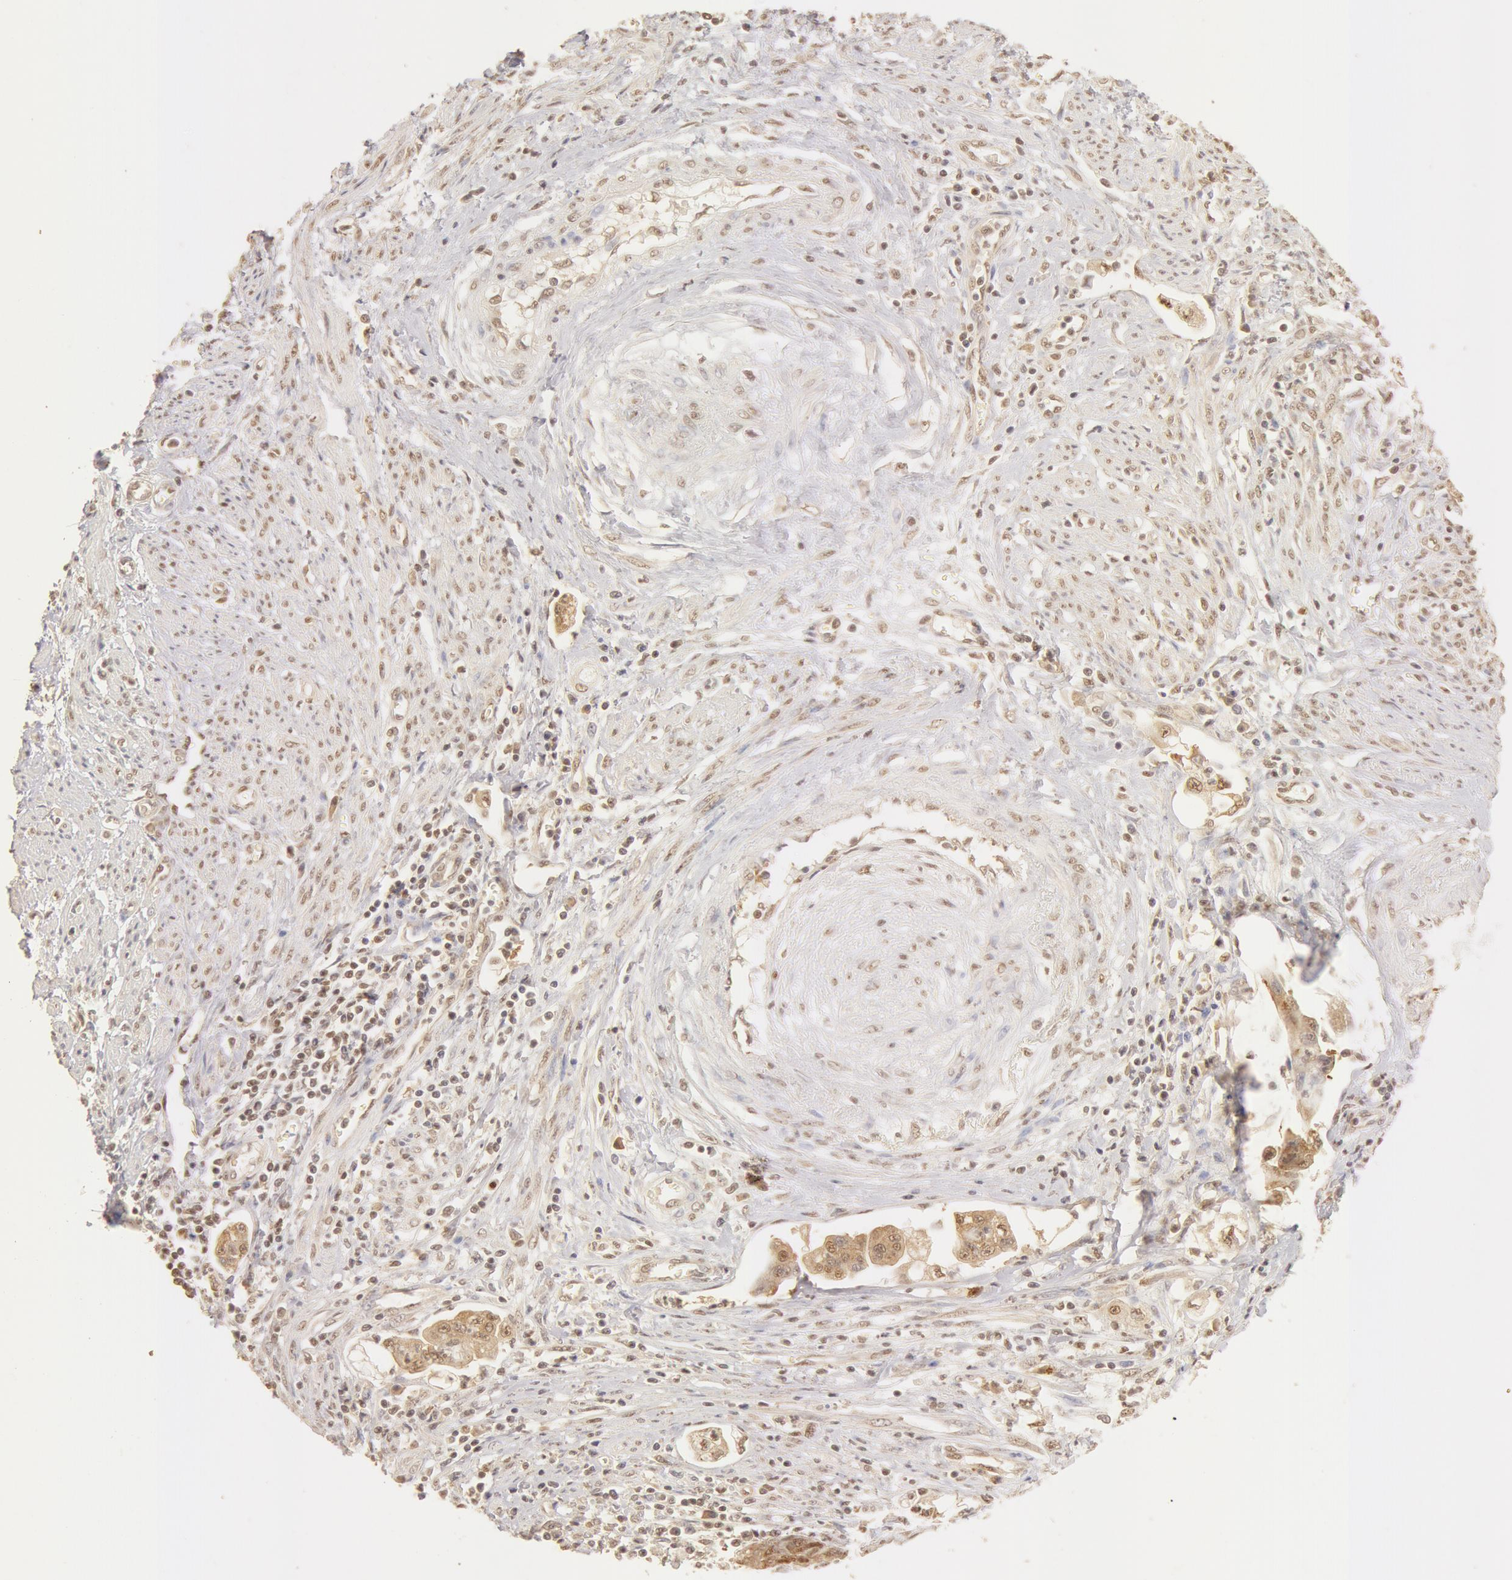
{"staining": {"intensity": "moderate", "quantity": ">75%", "location": "cytoplasmic/membranous,nuclear"}, "tissue": "endometrial cancer", "cell_type": "Tumor cells", "image_type": "cancer", "snomed": [{"axis": "morphology", "description": "Adenocarcinoma, NOS"}, {"axis": "topography", "description": "Endometrium"}], "caption": "Endometrial cancer (adenocarcinoma) tissue demonstrates moderate cytoplasmic/membranous and nuclear positivity in about >75% of tumor cells, visualized by immunohistochemistry.", "gene": "SNRNP70", "patient": {"sex": "female", "age": 75}}